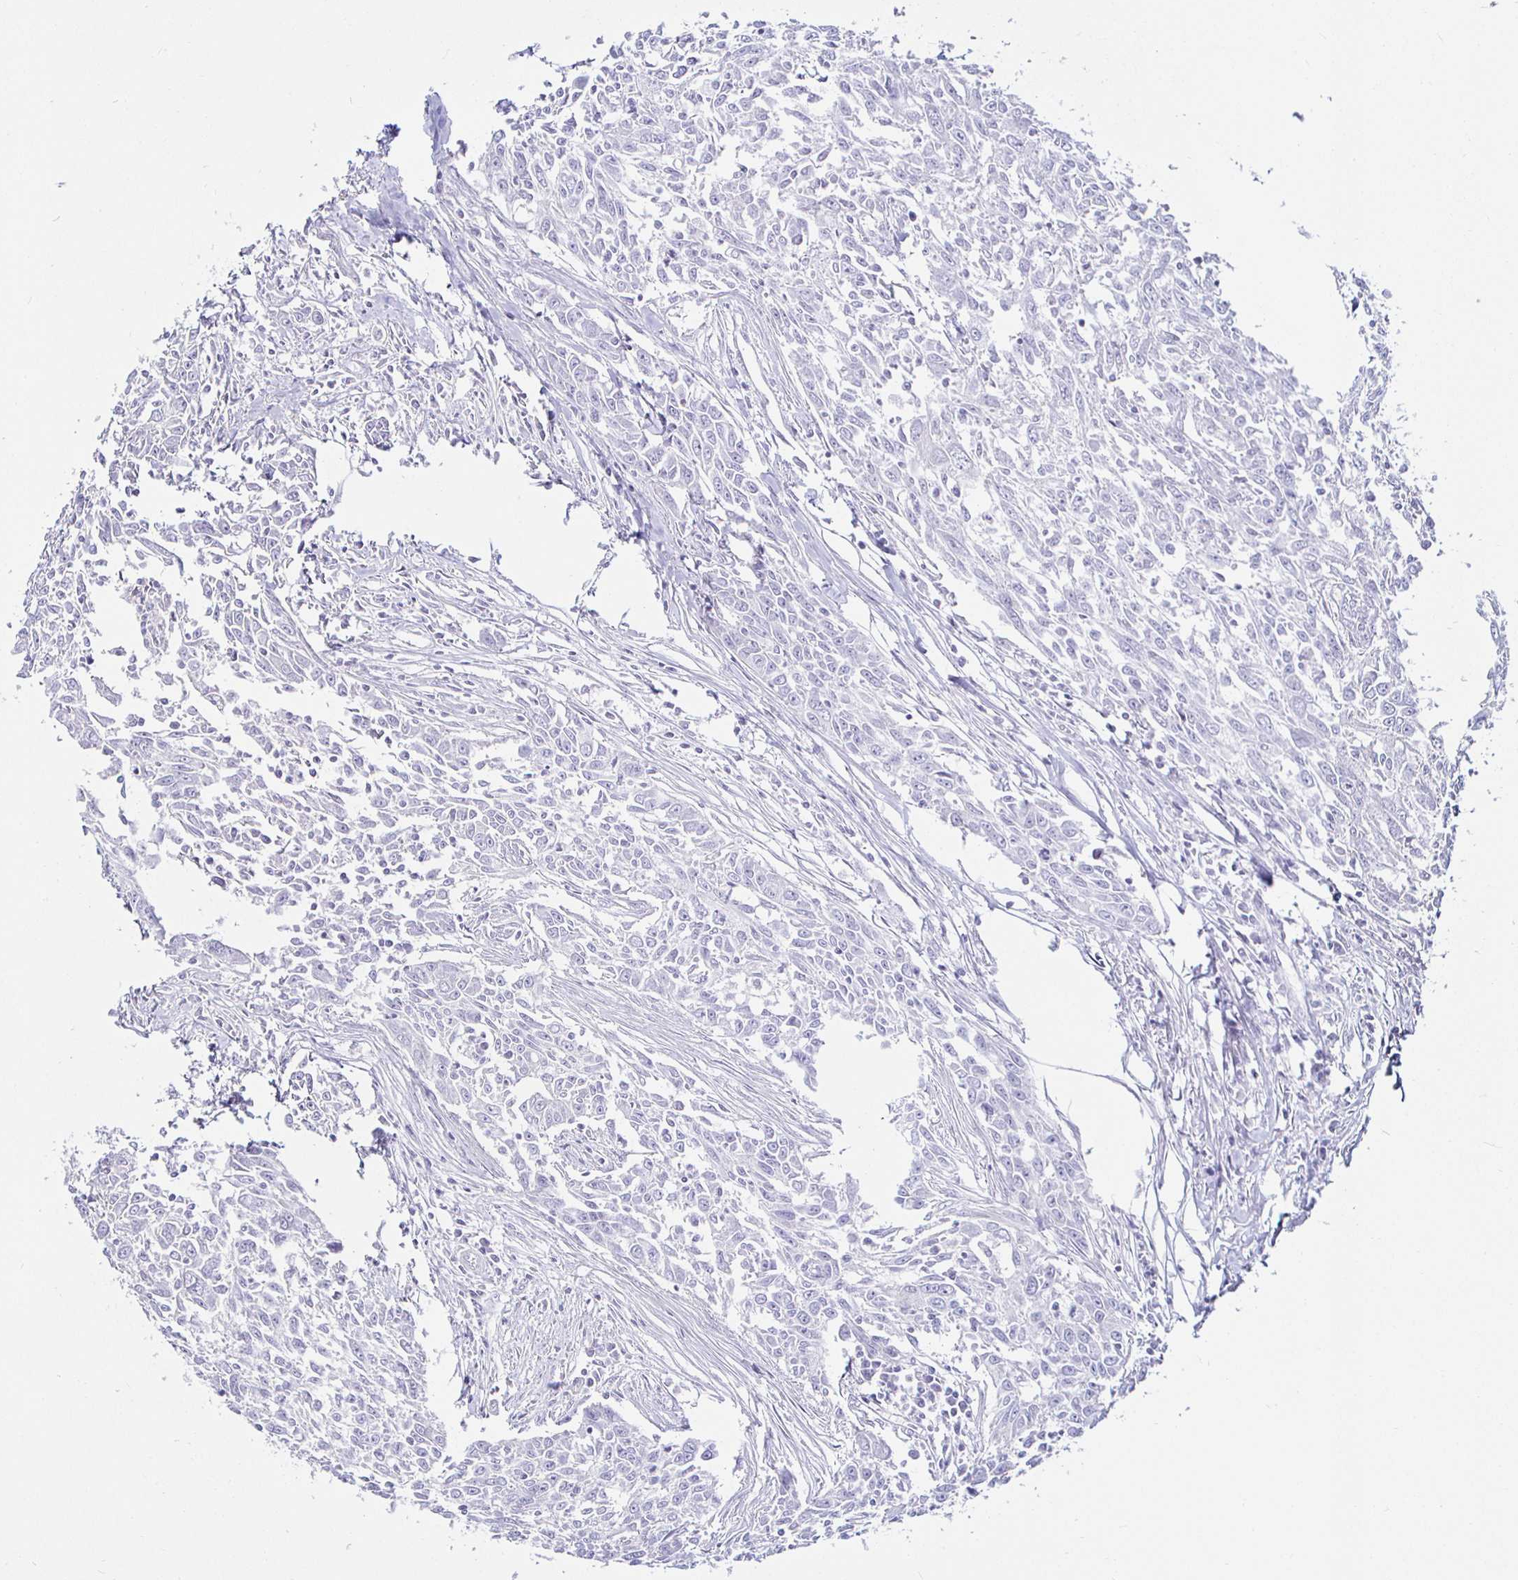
{"staining": {"intensity": "negative", "quantity": "none", "location": "none"}, "tissue": "breast cancer", "cell_type": "Tumor cells", "image_type": "cancer", "snomed": [{"axis": "morphology", "description": "Duct carcinoma"}, {"axis": "topography", "description": "Breast"}], "caption": "Breast cancer was stained to show a protein in brown. There is no significant expression in tumor cells. (Stains: DAB (3,3'-diaminobenzidine) immunohistochemistry with hematoxylin counter stain, Microscopy: brightfield microscopy at high magnification).", "gene": "MLH1", "patient": {"sex": "female", "age": 50}}